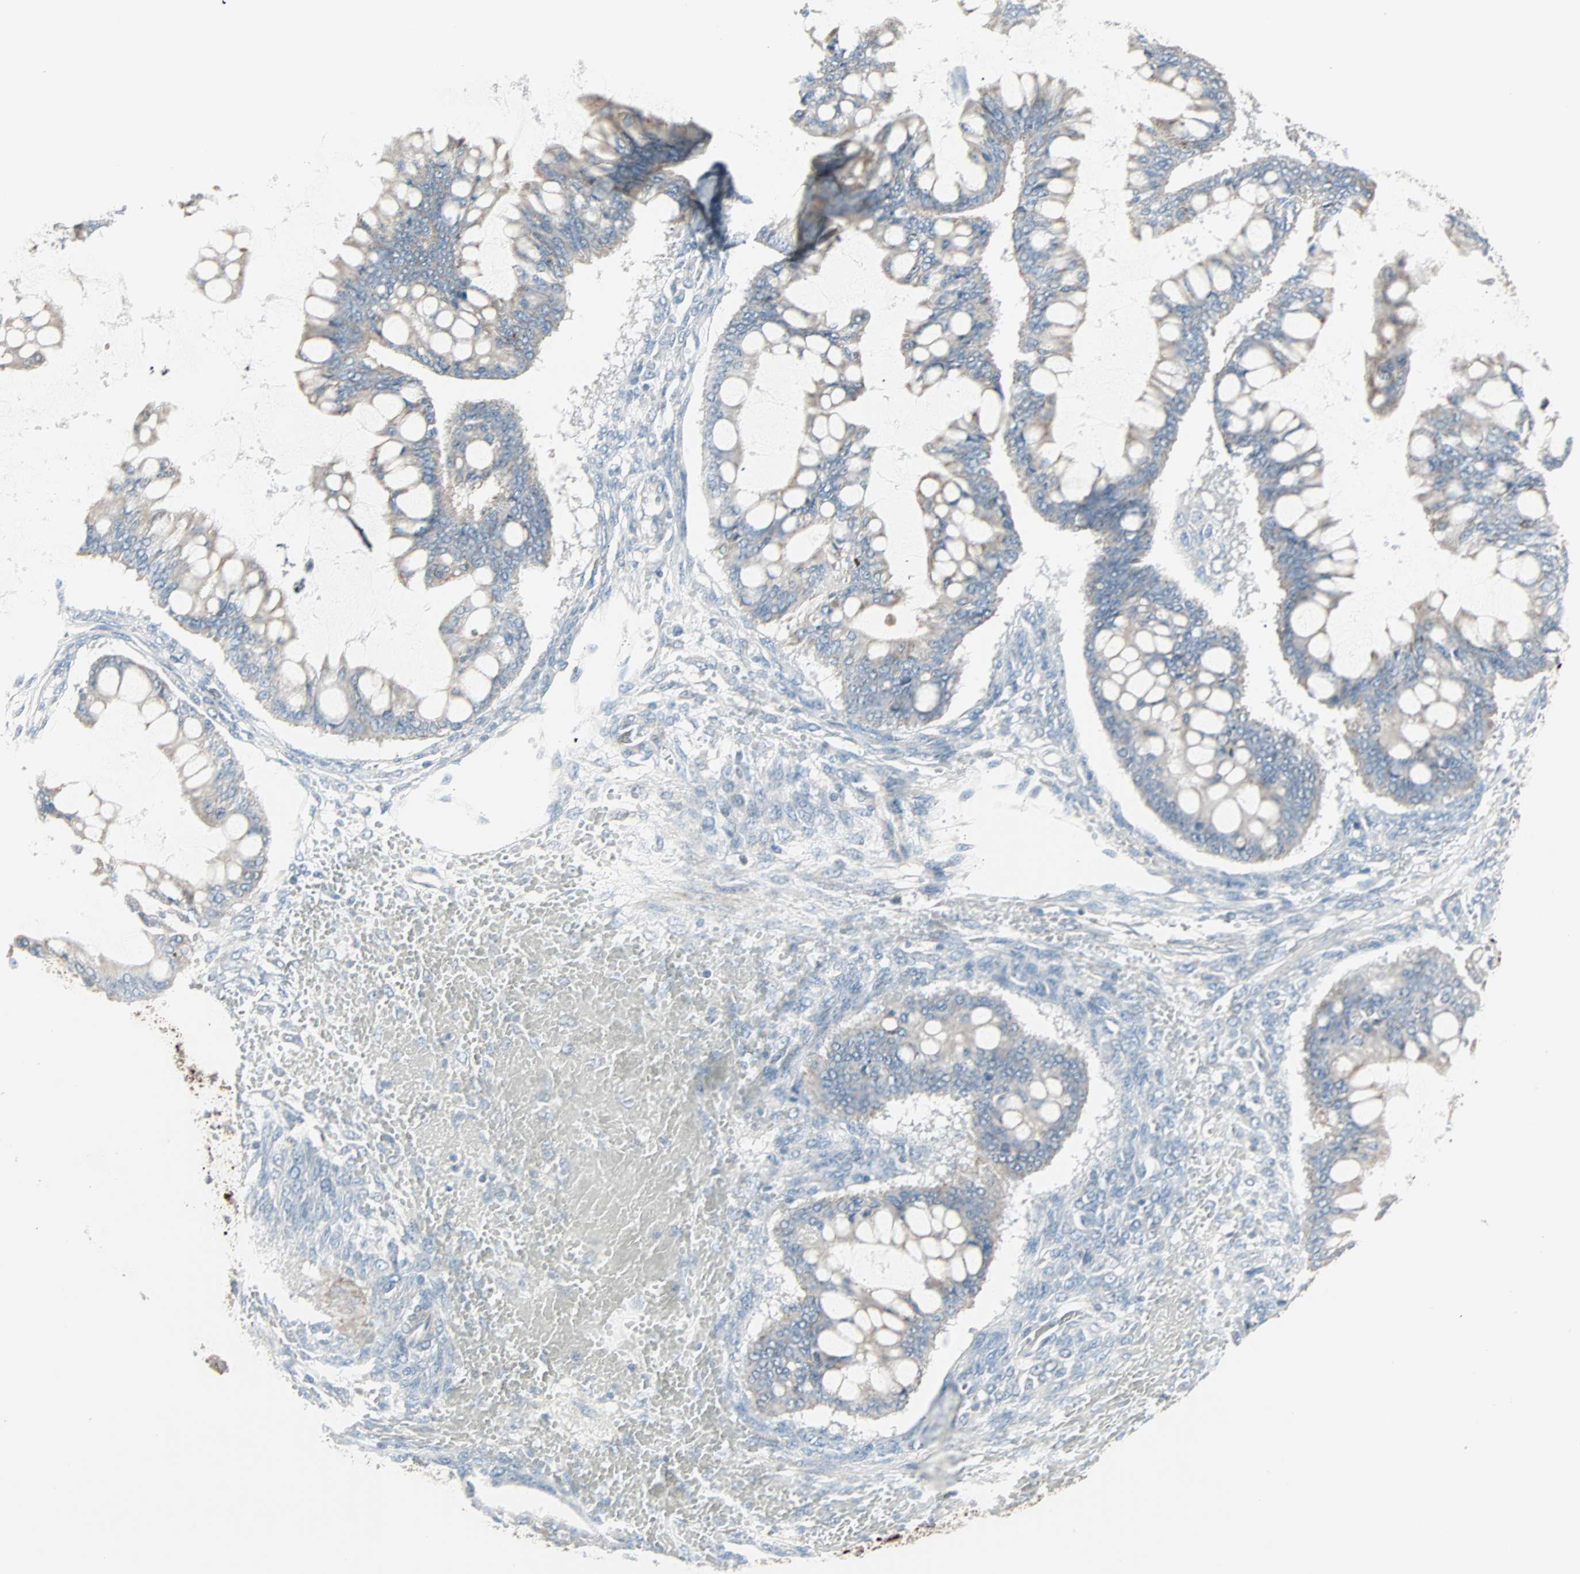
{"staining": {"intensity": "weak", "quantity": "<25%", "location": "cytoplasmic/membranous"}, "tissue": "ovarian cancer", "cell_type": "Tumor cells", "image_type": "cancer", "snomed": [{"axis": "morphology", "description": "Cystadenocarcinoma, mucinous, NOS"}, {"axis": "topography", "description": "Ovary"}], "caption": "A micrograph of ovarian cancer (mucinous cystadenocarcinoma) stained for a protein reveals no brown staining in tumor cells.", "gene": "IDH2", "patient": {"sex": "female", "age": 73}}